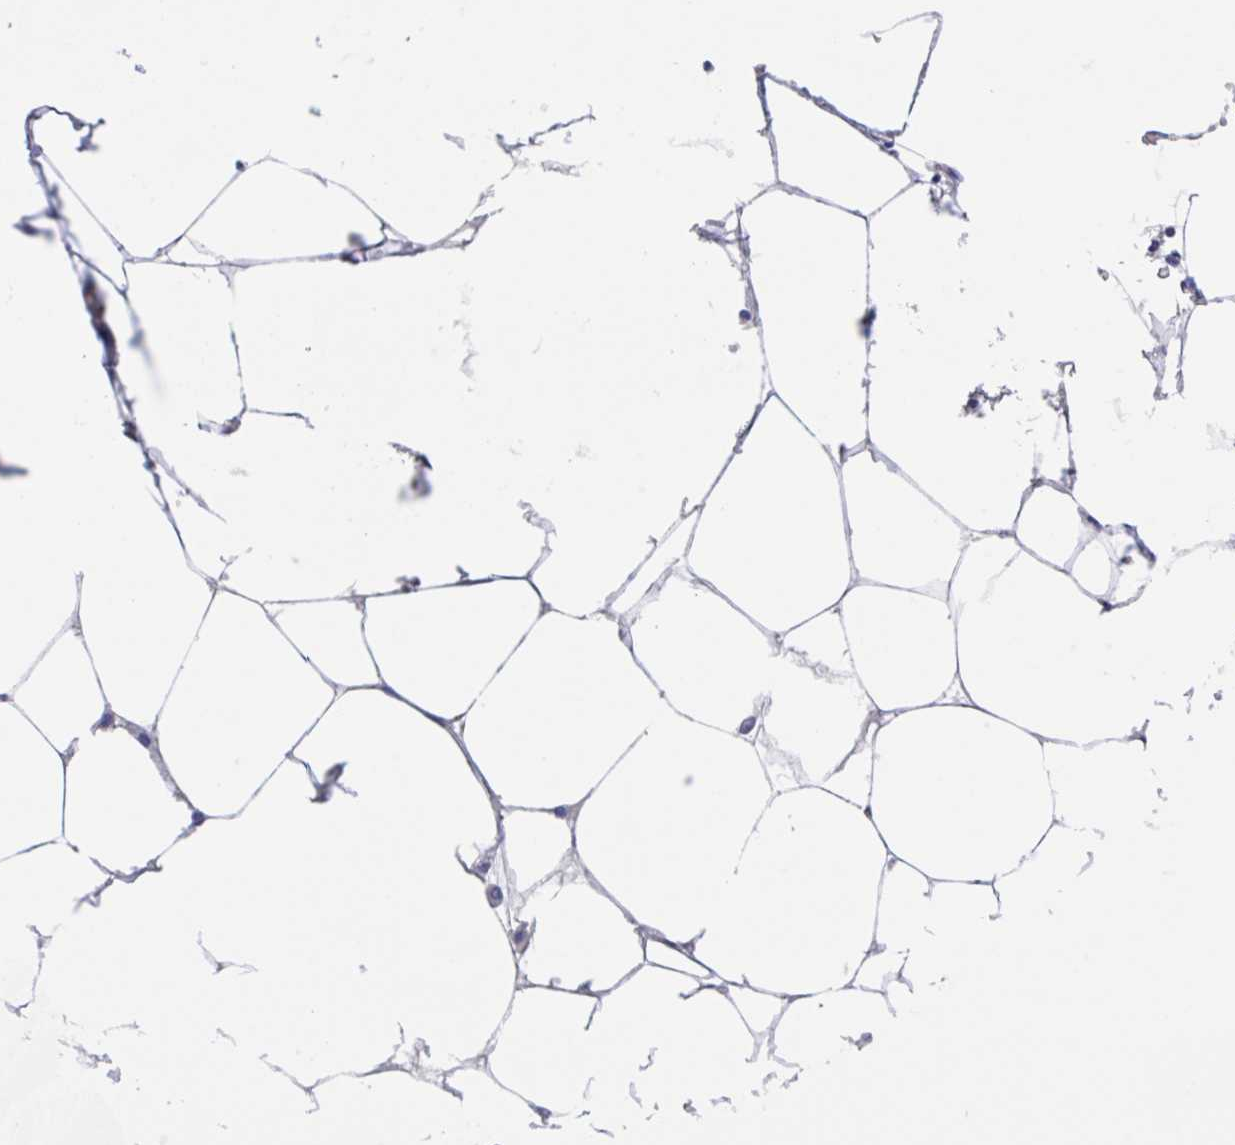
{"staining": {"intensity": "negative", "quantity": "none", "location": "none"}, "tissue": "bone marrow", "cell_type": "Hematopoietic cells", "image_type": "normal", "snomed": [{"axis": "morphology", "description": "Normal tissue, NOS"}, {"axis": "topography", "description": "Bone marrow"}], "caption": "The immunohistochemistry (IHC) micrograph has no significant positivity in hematopoietic cells of bone marrow. (Brightfield microscopy of DAB IHC at high magnification).", "gene": "NOXRED1", "patient": {"sex": "male", "age": 54}}